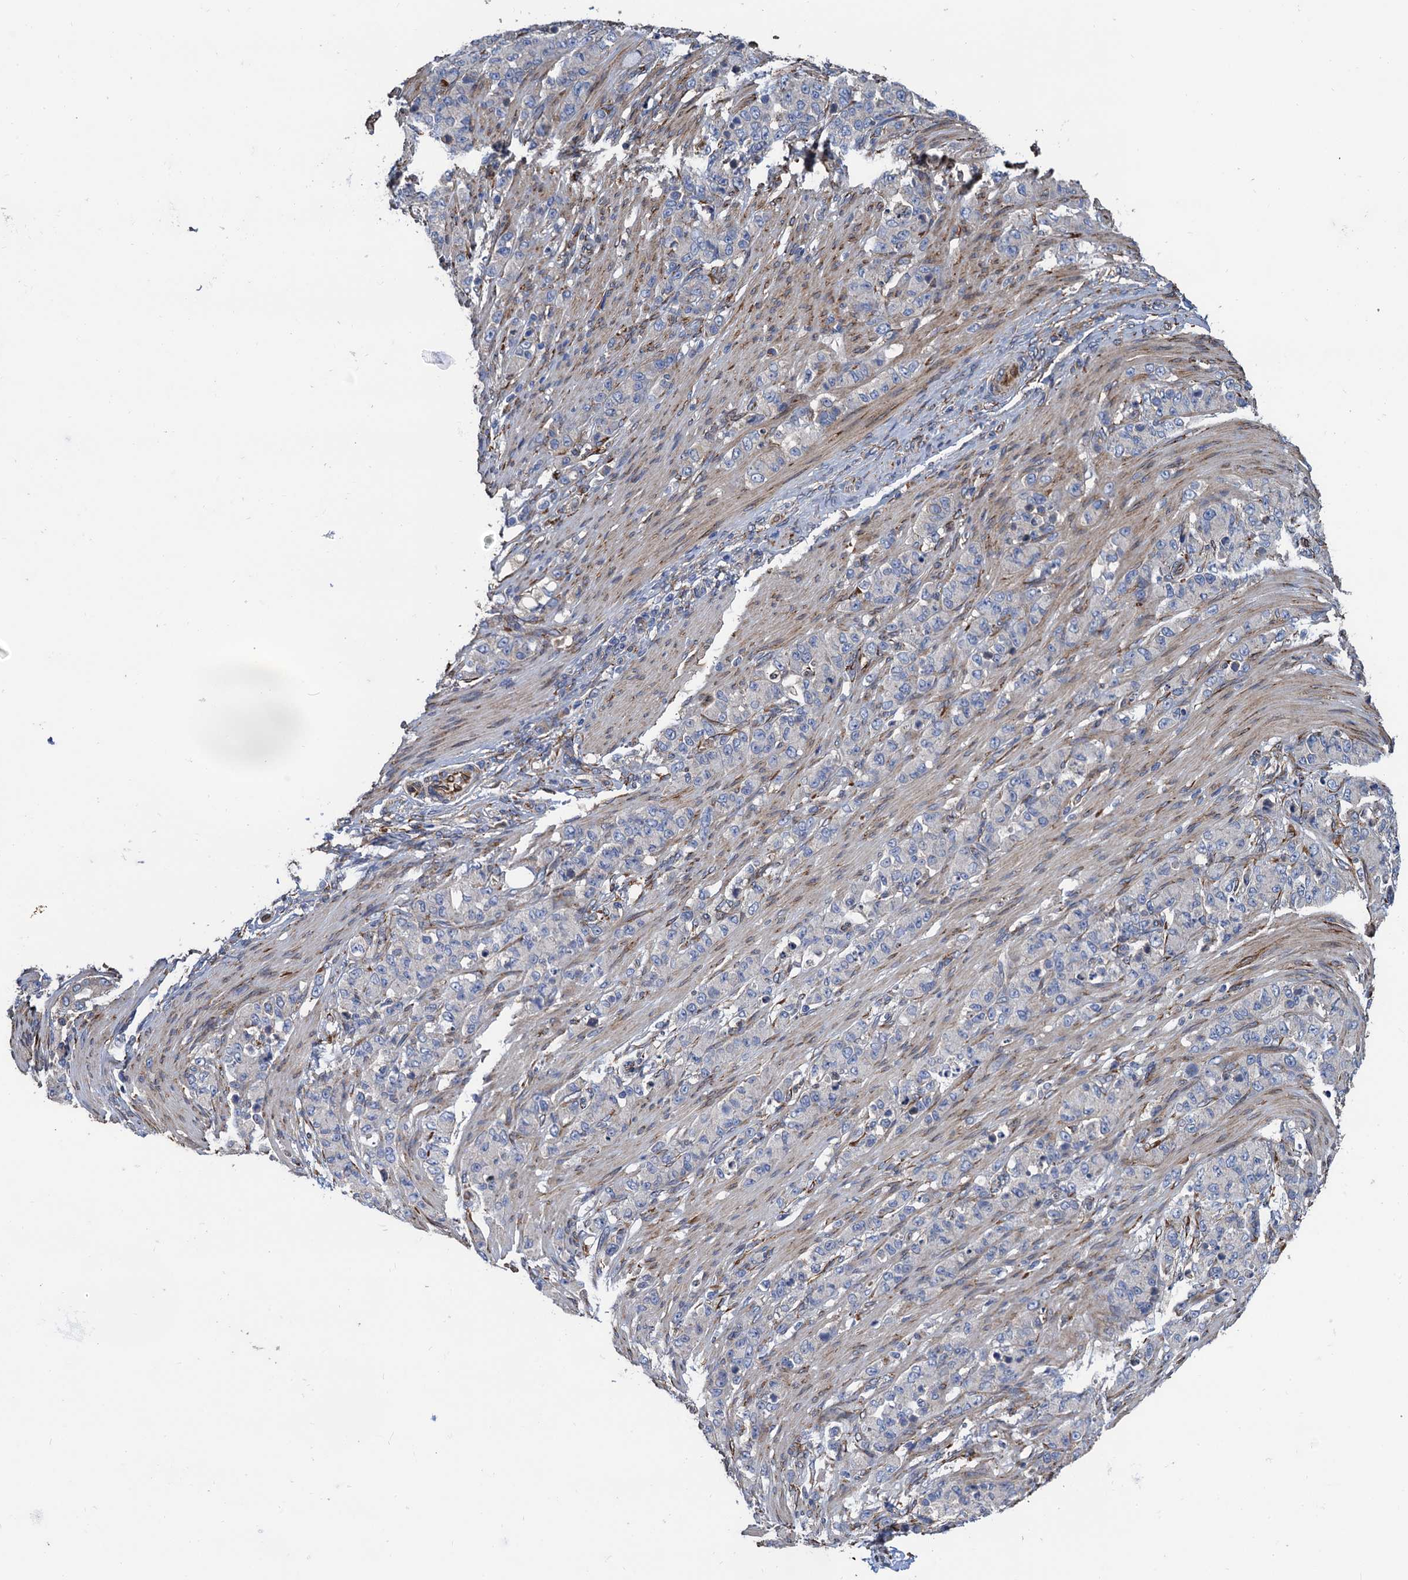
{"staining": {"intensity": "negative", "quantity": "none", "location": "none"}, "tissue": "stomach cancer", "cell_type": "Tumor cells", "image_type": "cancer", "snomed": [{"axis": "morphology", "description": "Adenocarcinoma, NOS"}, {"axis": "topography", "description": "Stomach"}], "caption": "Tumor cells are negative for protein expression in human stomach cancer (adenocarcinoma).", "gene": "CNNM1", "patient": {"sex": "female", "age": 79}}